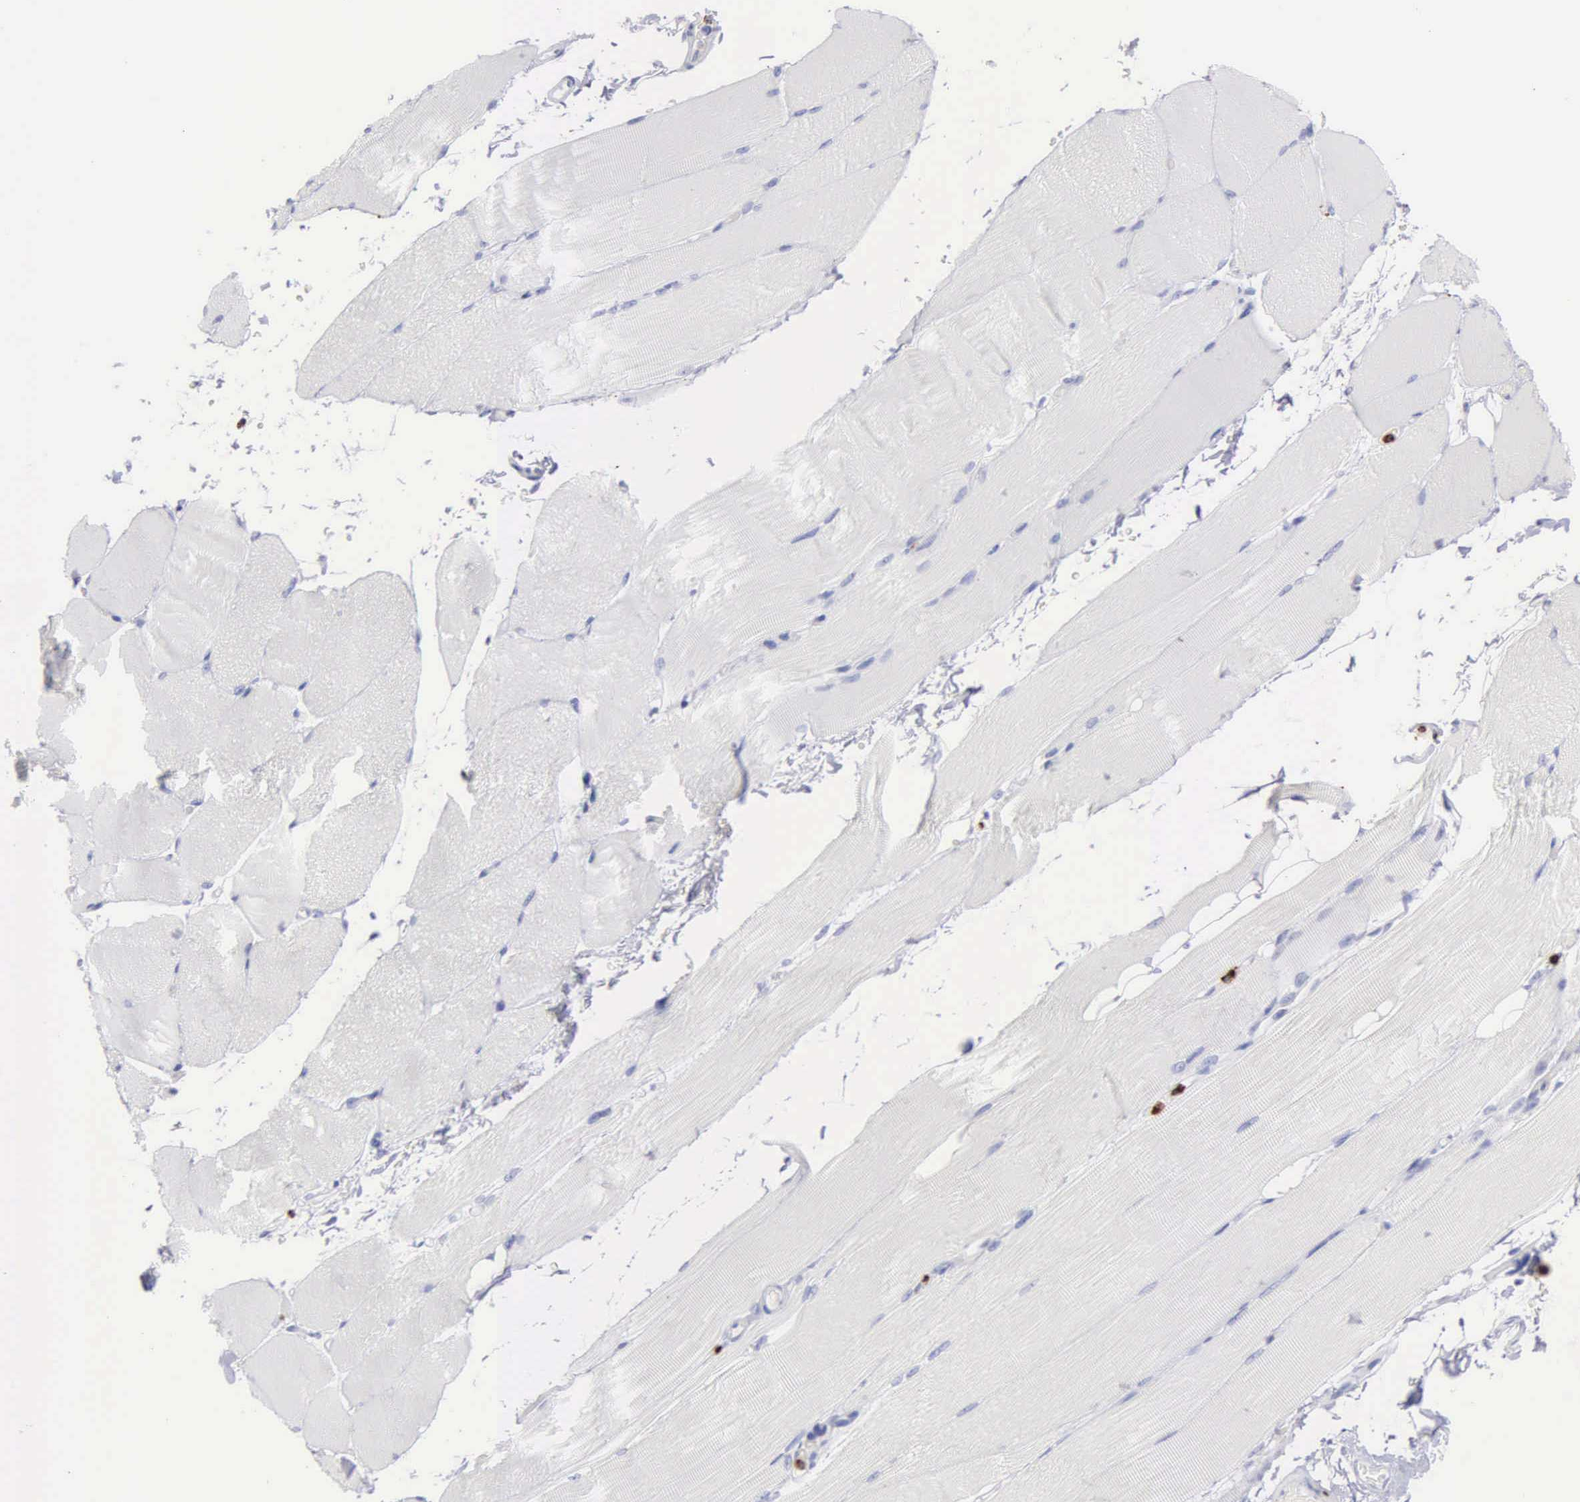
{"staining": {"intensity": "negative", "quantity": "none", "location": "none"}, "tissue": "skeletal muscle", "cell_type": "Myocytes", "image_type": "normal", "snomed": [{"axis": "morphology", "description": "Normal tissue, NOS"}, {"axis": "topography", "description": "Skeletal muscle"}, {"axis": "topography", "description": "Parathyroid gland"}], "caption": "There is no significant staining in myocytes of skeletal muscle. Nuclei are stained in blue.", "gene": "CTSG", "patient": {"sex": "female", "age": 37}}